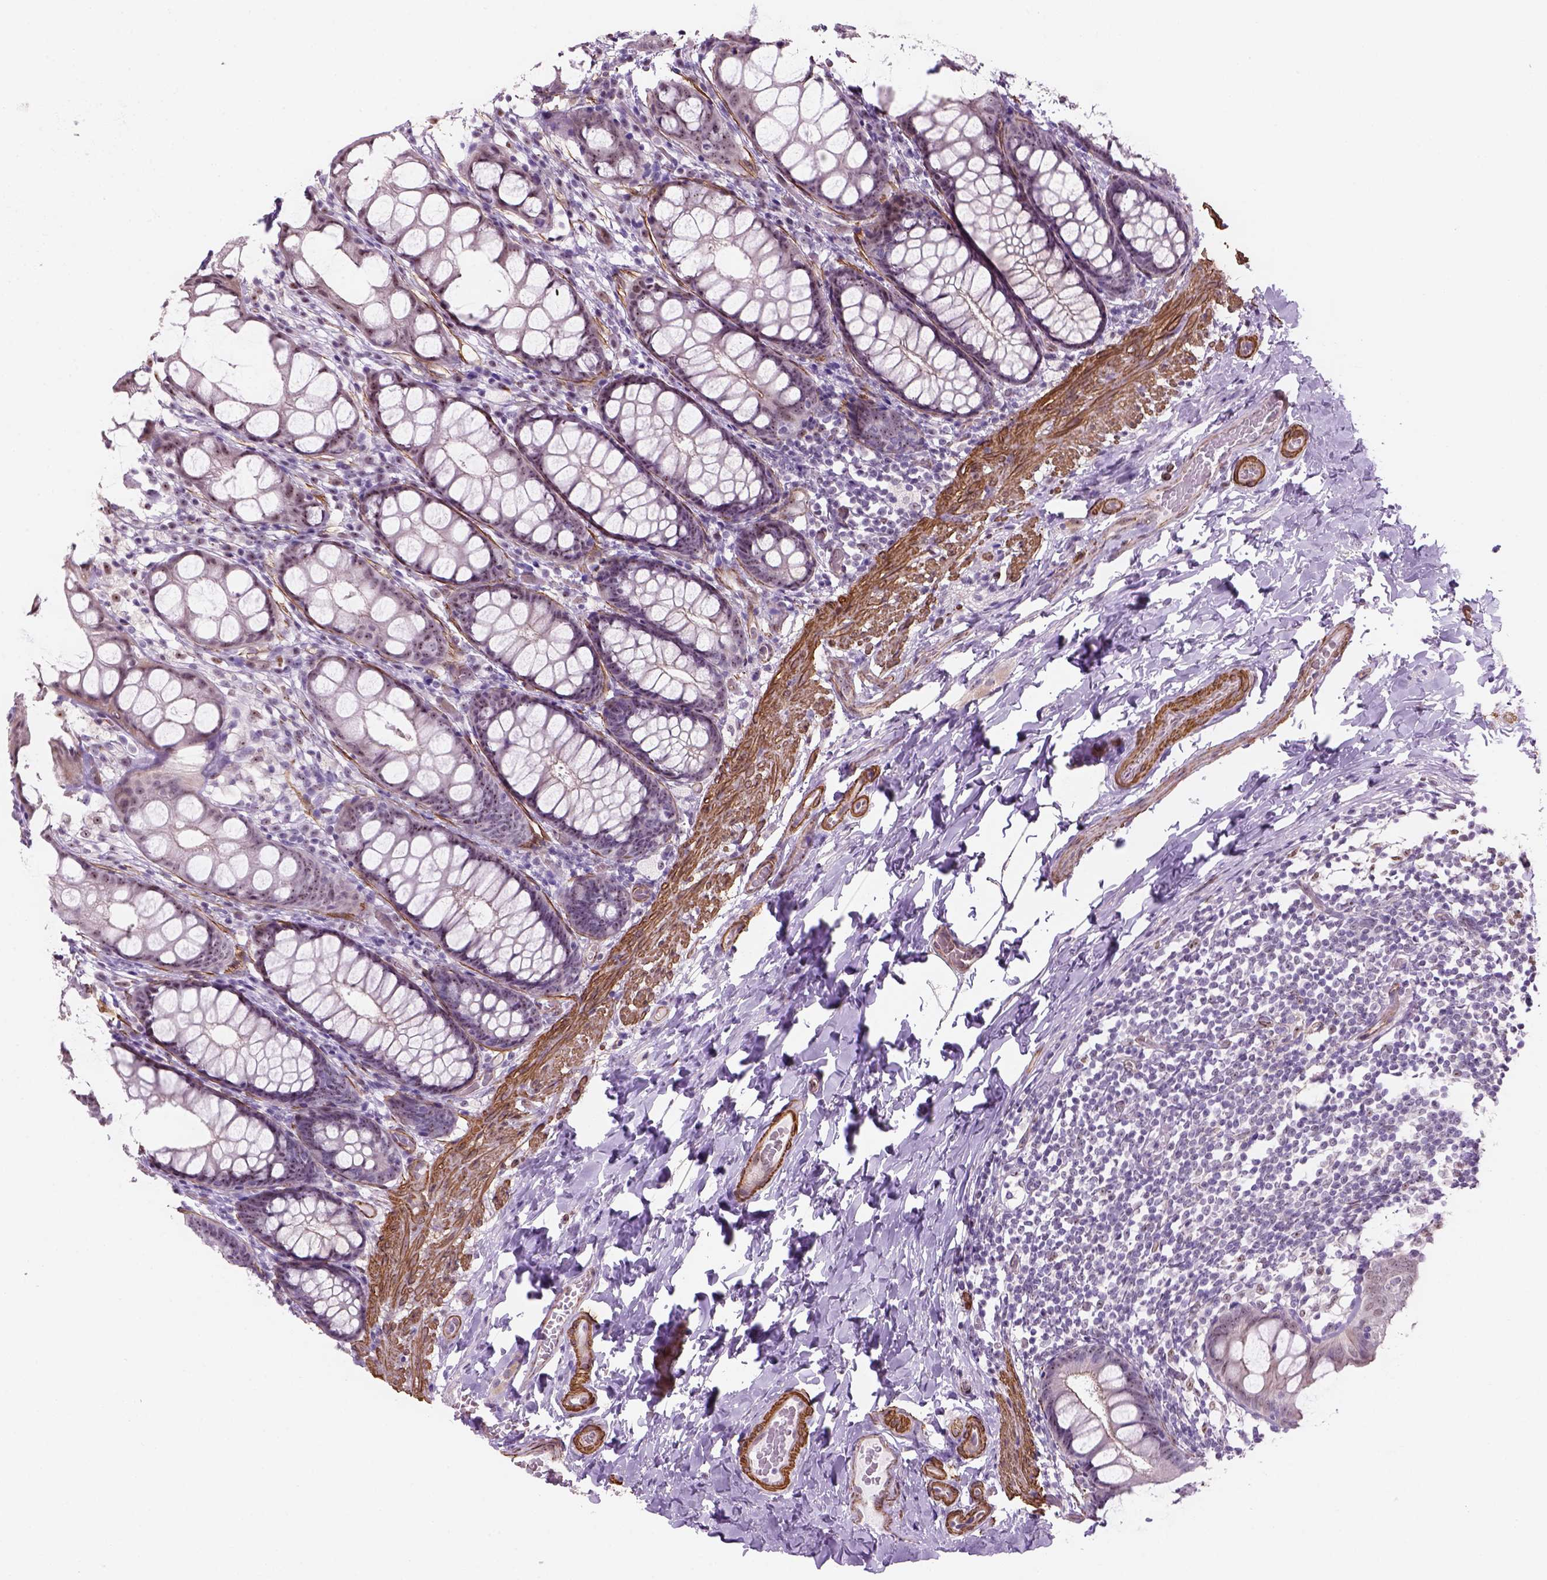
{"staining": {"intensity": "negative", "quantity": "none", "location": "none"}, "tissue": "colon", "cell_type": "Endothelial cells", "image_type": "normal", "snomed": [{"axis": "morphology", "description": "Normal tissue, NOS"}, {"axis": "topography", "description": "Colon"}], "caption": "Immunohistochemistry (IHC) image of unremarkable colon stained for a protein (brown), which demonstrates no staining in endothelial cells.", "gene": "RRS1", "patient": {"sex": "male", "age": 47}}